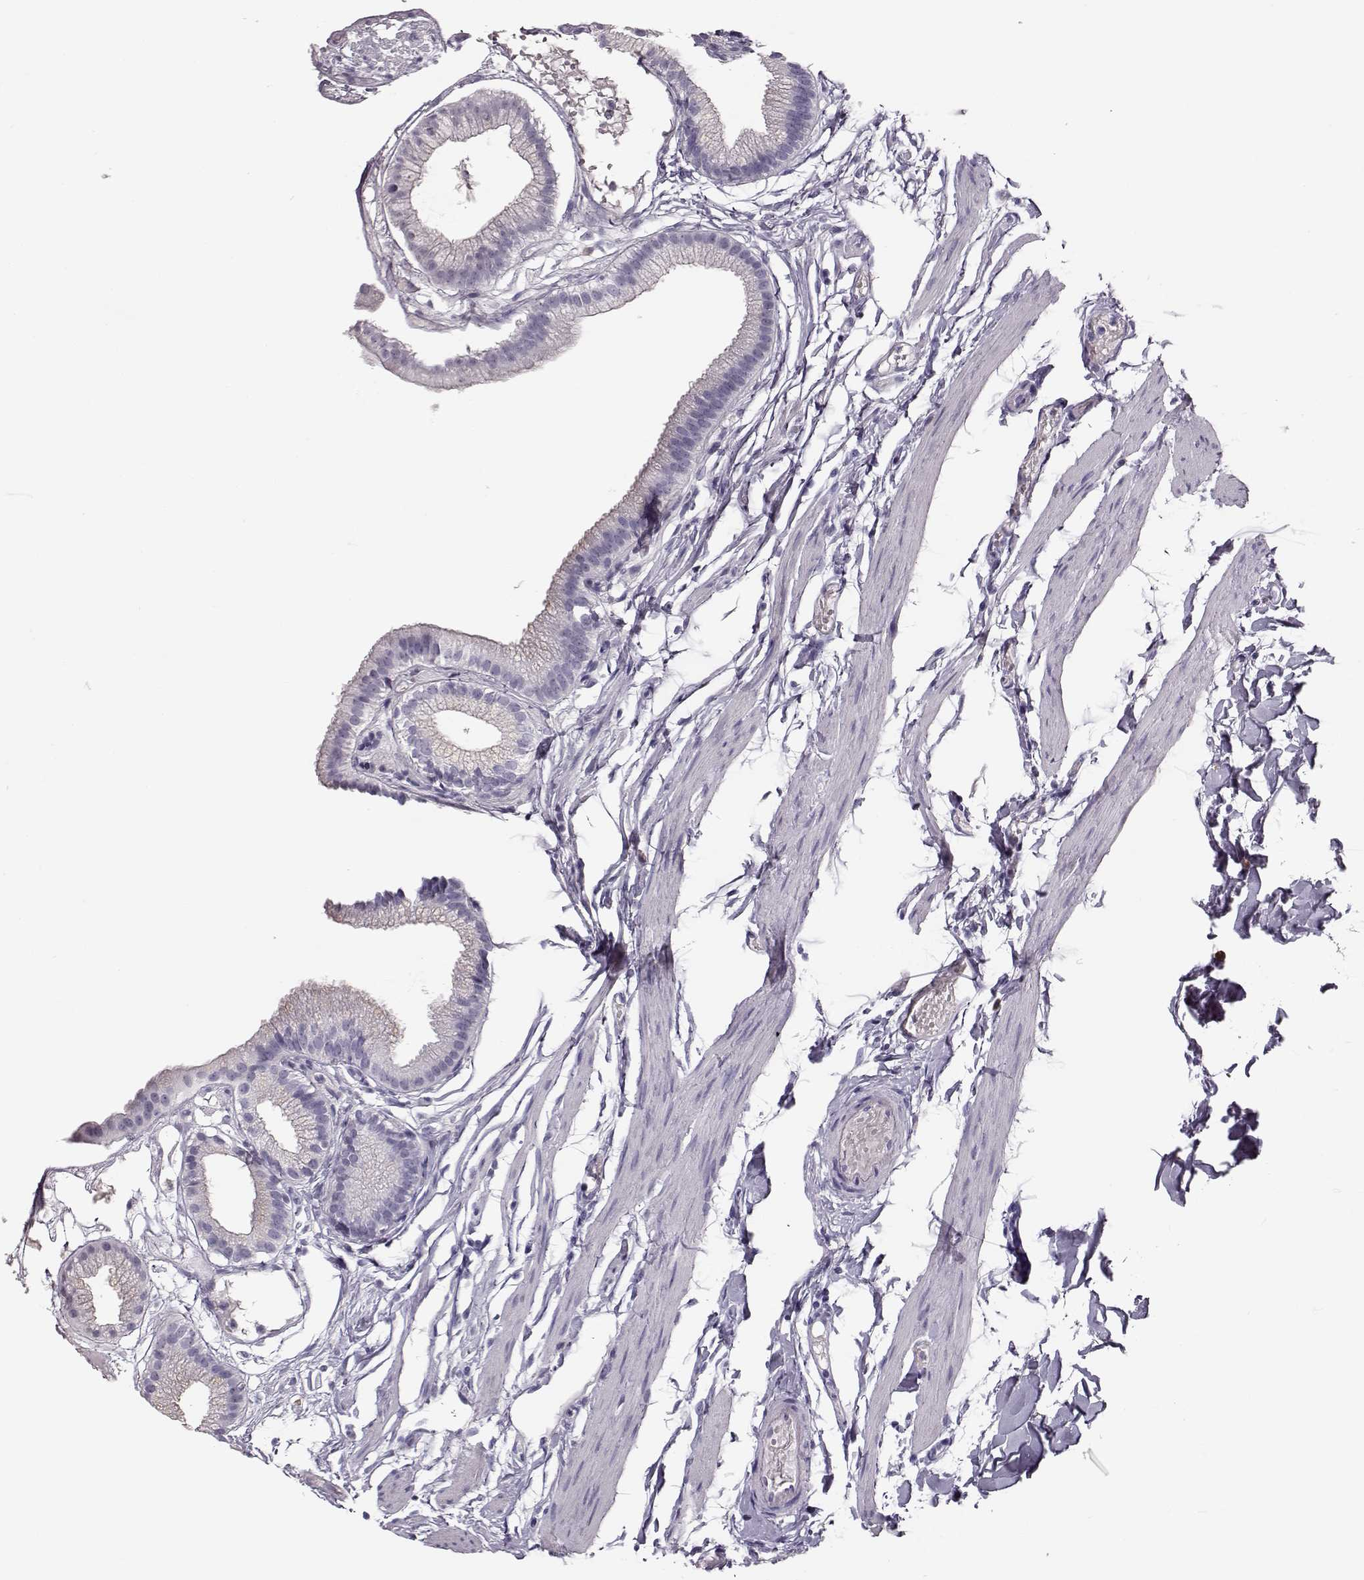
{"staining": {"intensity": "negative", "quantity": "none", "location": "none"}, "tissue": "gallbladder", "cell_type": "Glandular cells", "image_type": "normal", "snomed": [{"axis": "morphology", "description": "Normal tissue, NOS"}, {"axis": "topography", "description": "Gallbladder"}], "caption": "DAB immunohistochemical staining of normal human gallbladder demonstrates no significant positivity in glandular cells. Nuclei are stained in blue.", "gene": "NPTXR", "patient": {"sex": "female", "age": 45}}